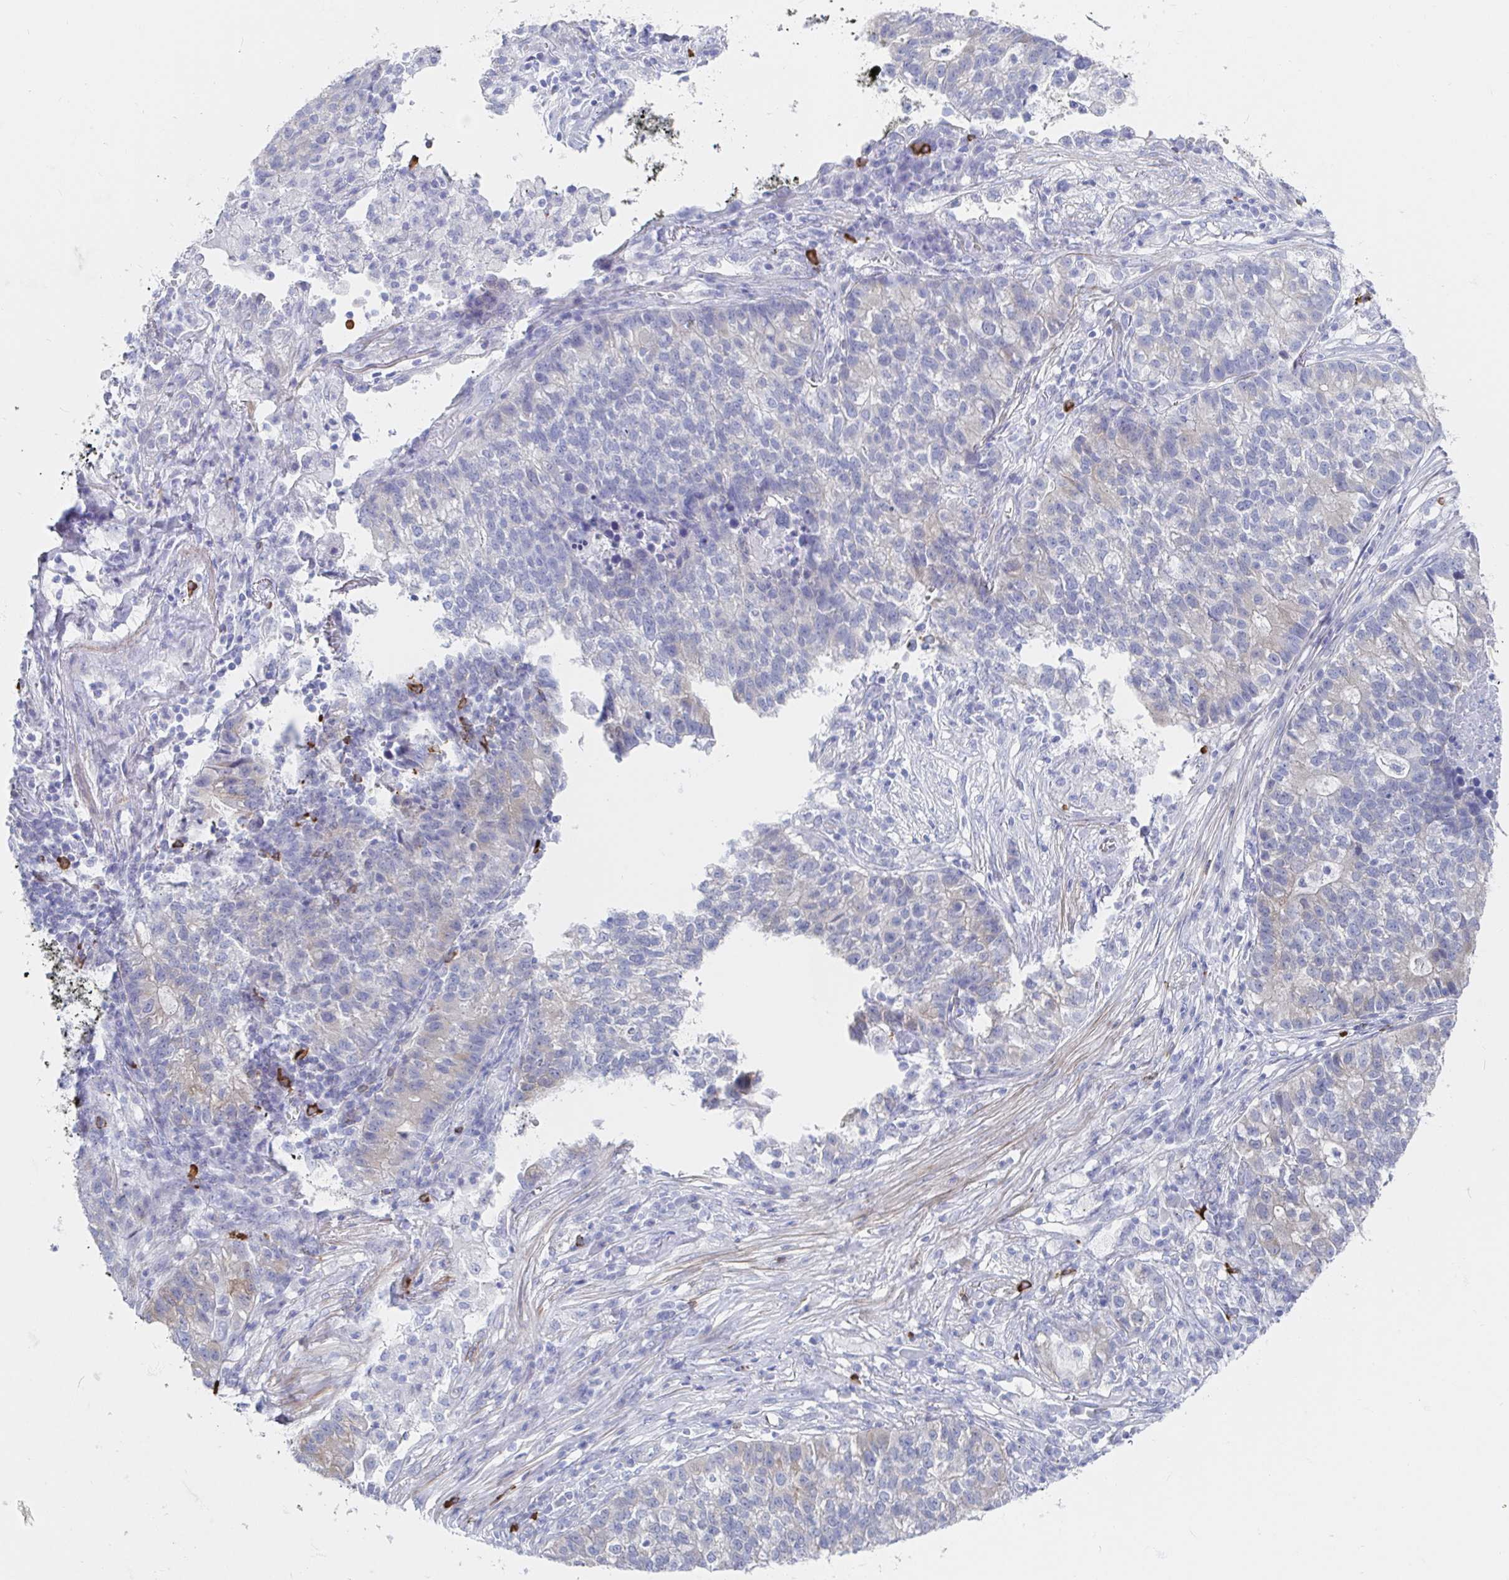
{"staining": {"intensity": "negative", "quantity": "none", "location": "none"}, "tissue": "lung cancer", "cell_type": "Tumor cells", "image_type": "cancer", "snomed": [{"axis": "morphology", "description": "Adenocarcinoma, NOS"}, {"axis": "topography", "description": "Lung"}], "caption": "IHC of lung cancer shows no positivity in tumor cells.", "gene": "PACSIN1", "patient": {"sex": "male", "age": 57}}